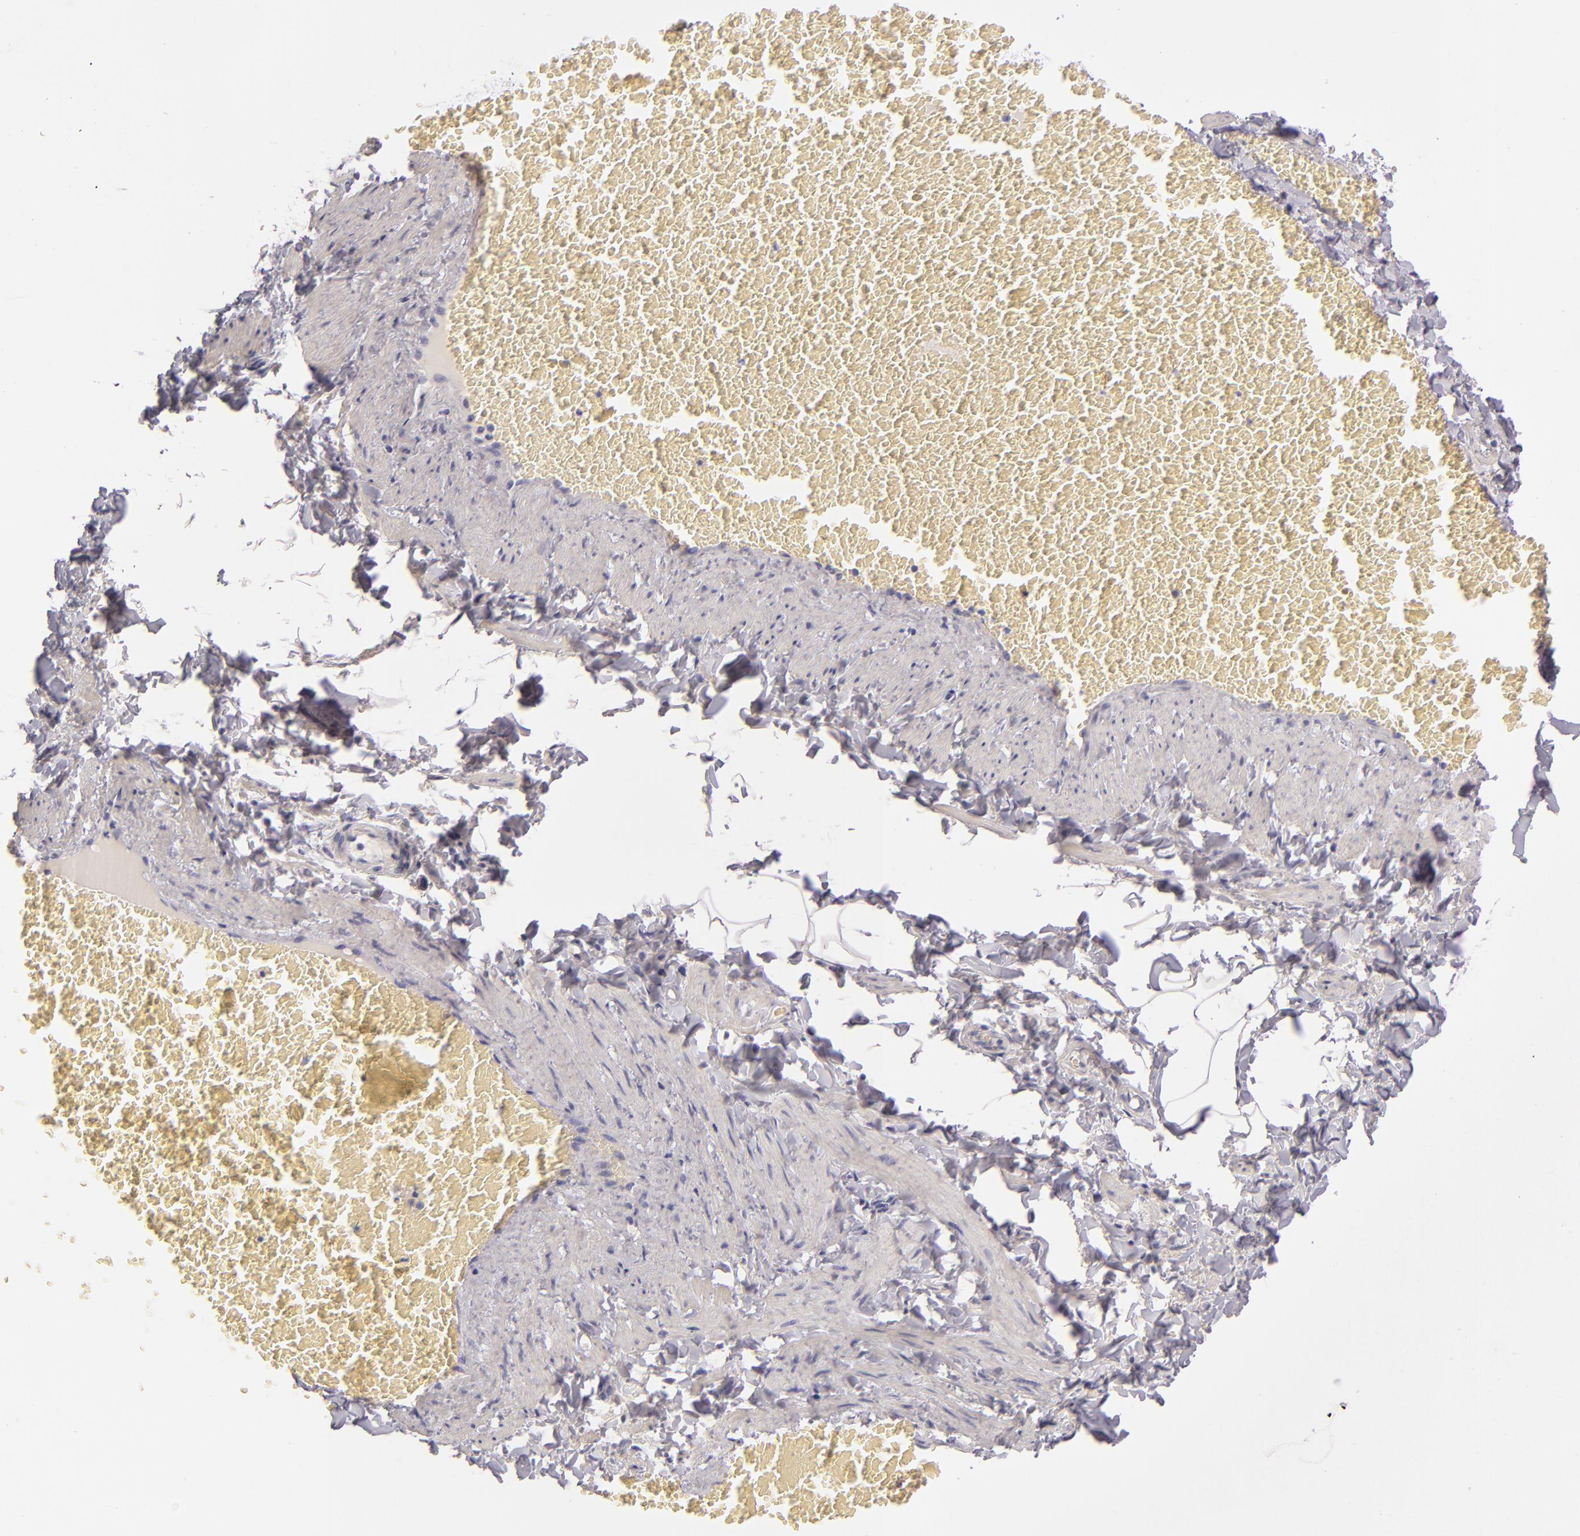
{"staining": {"intensity": "negative", "quantity": "none", "location": "none"}, "tissue": "adipose tissue", "cell_type": "Adipocytes", "image_type": "normal", "snomed": [{"axis": "morphology", "description": "Normal tissue, NOS"}, {"axis": "topography", "description": "Vascular tissue"}], "caption": "A photomicrograph of adipose tissue stained for a protein exhibits no brown staining in adipocytes. (Immunohistochemistry (ihc), brightfield microscopy, high magnification).", "gene": "CD207", "patient": {"sex": "male", "age": 41}}